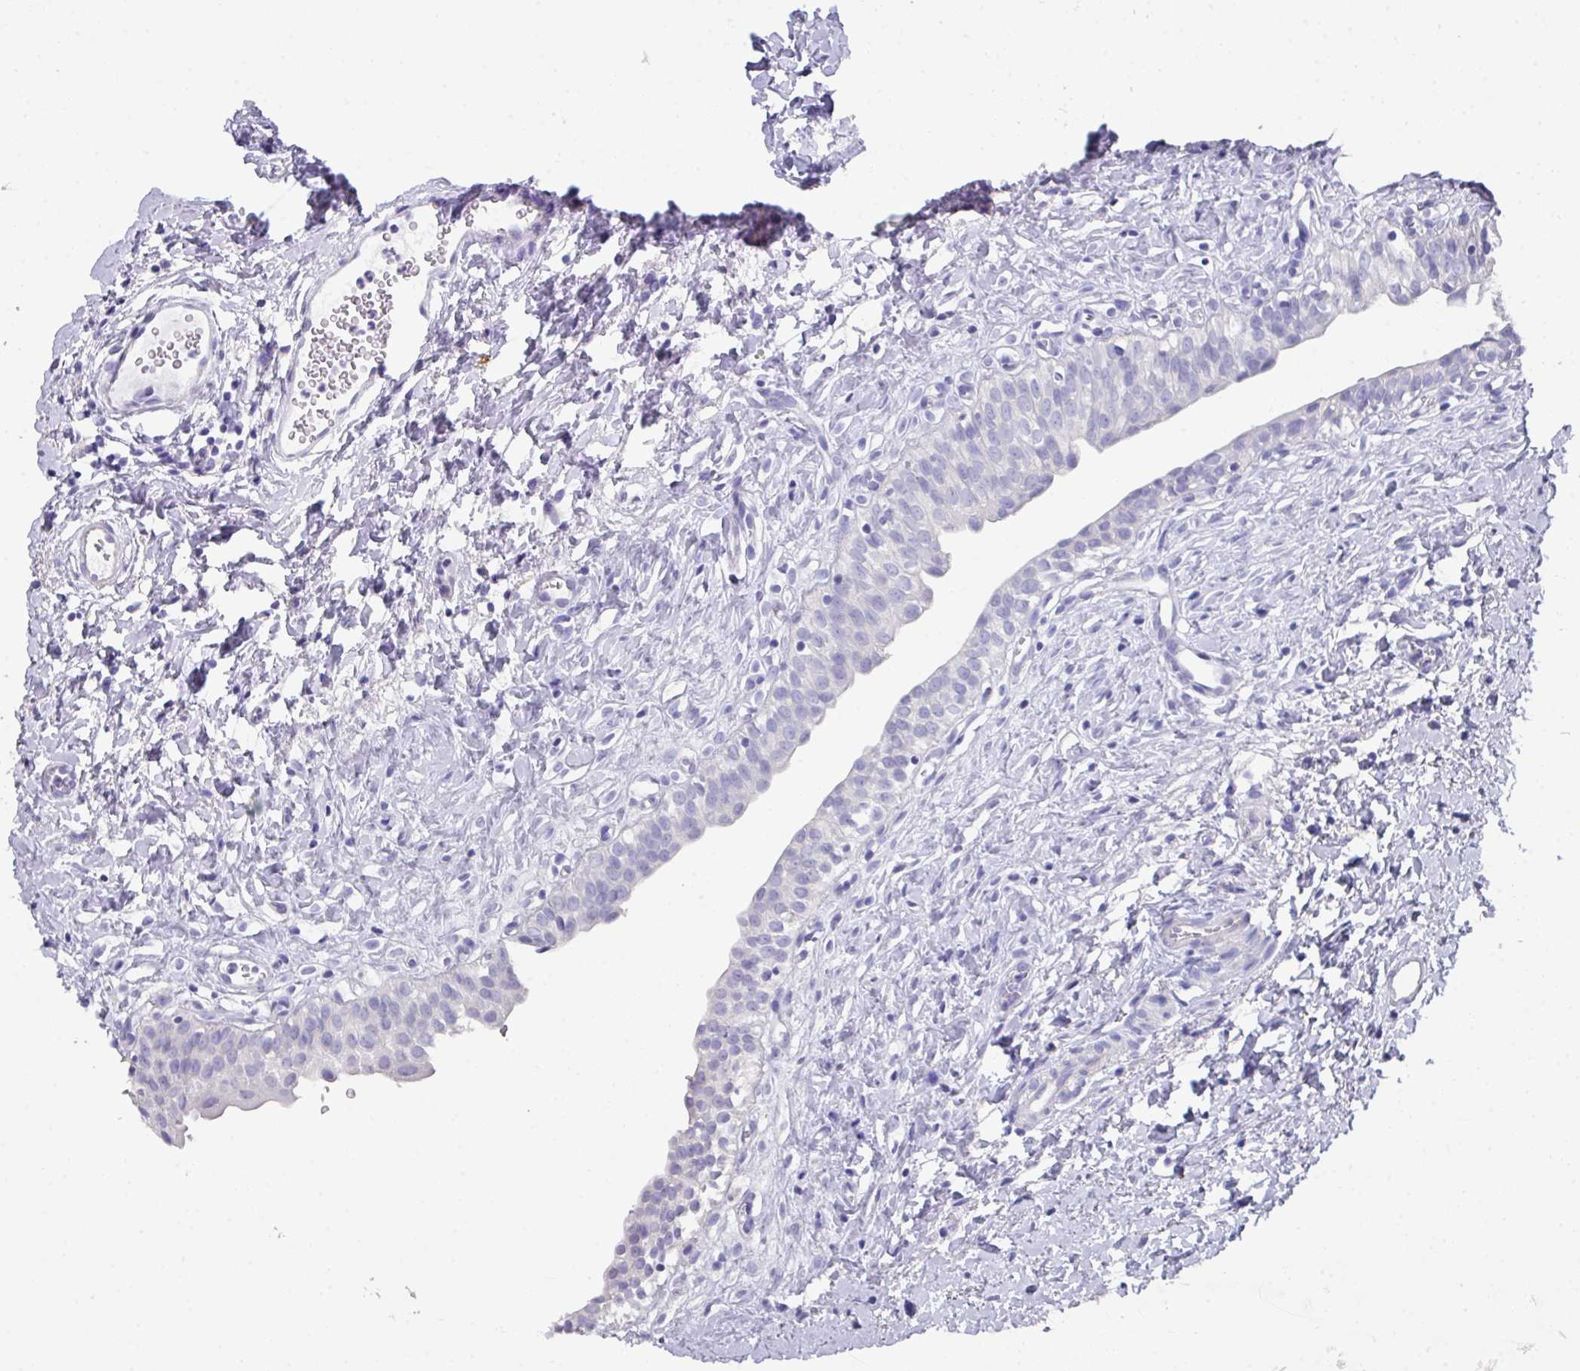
{"staining": {"intensity": "negative", "quantity": "none", "location": "none"}, "tissue": "urinary bladder", "cell_type": "Urothelial cells", "image_type": "normal", "snomed": [{"axis": "morphology", "description": "Normal tissue, NOS"}, {"axis": "topography", "description": "Urinary bladder"}], "caption": "This is an IHC photomicrograph of unremarkable human urinary bladder. There is no positivity in urothelial cells.", "gene": "DAZ1", "patient": {"sex": "male", "age": 51}}